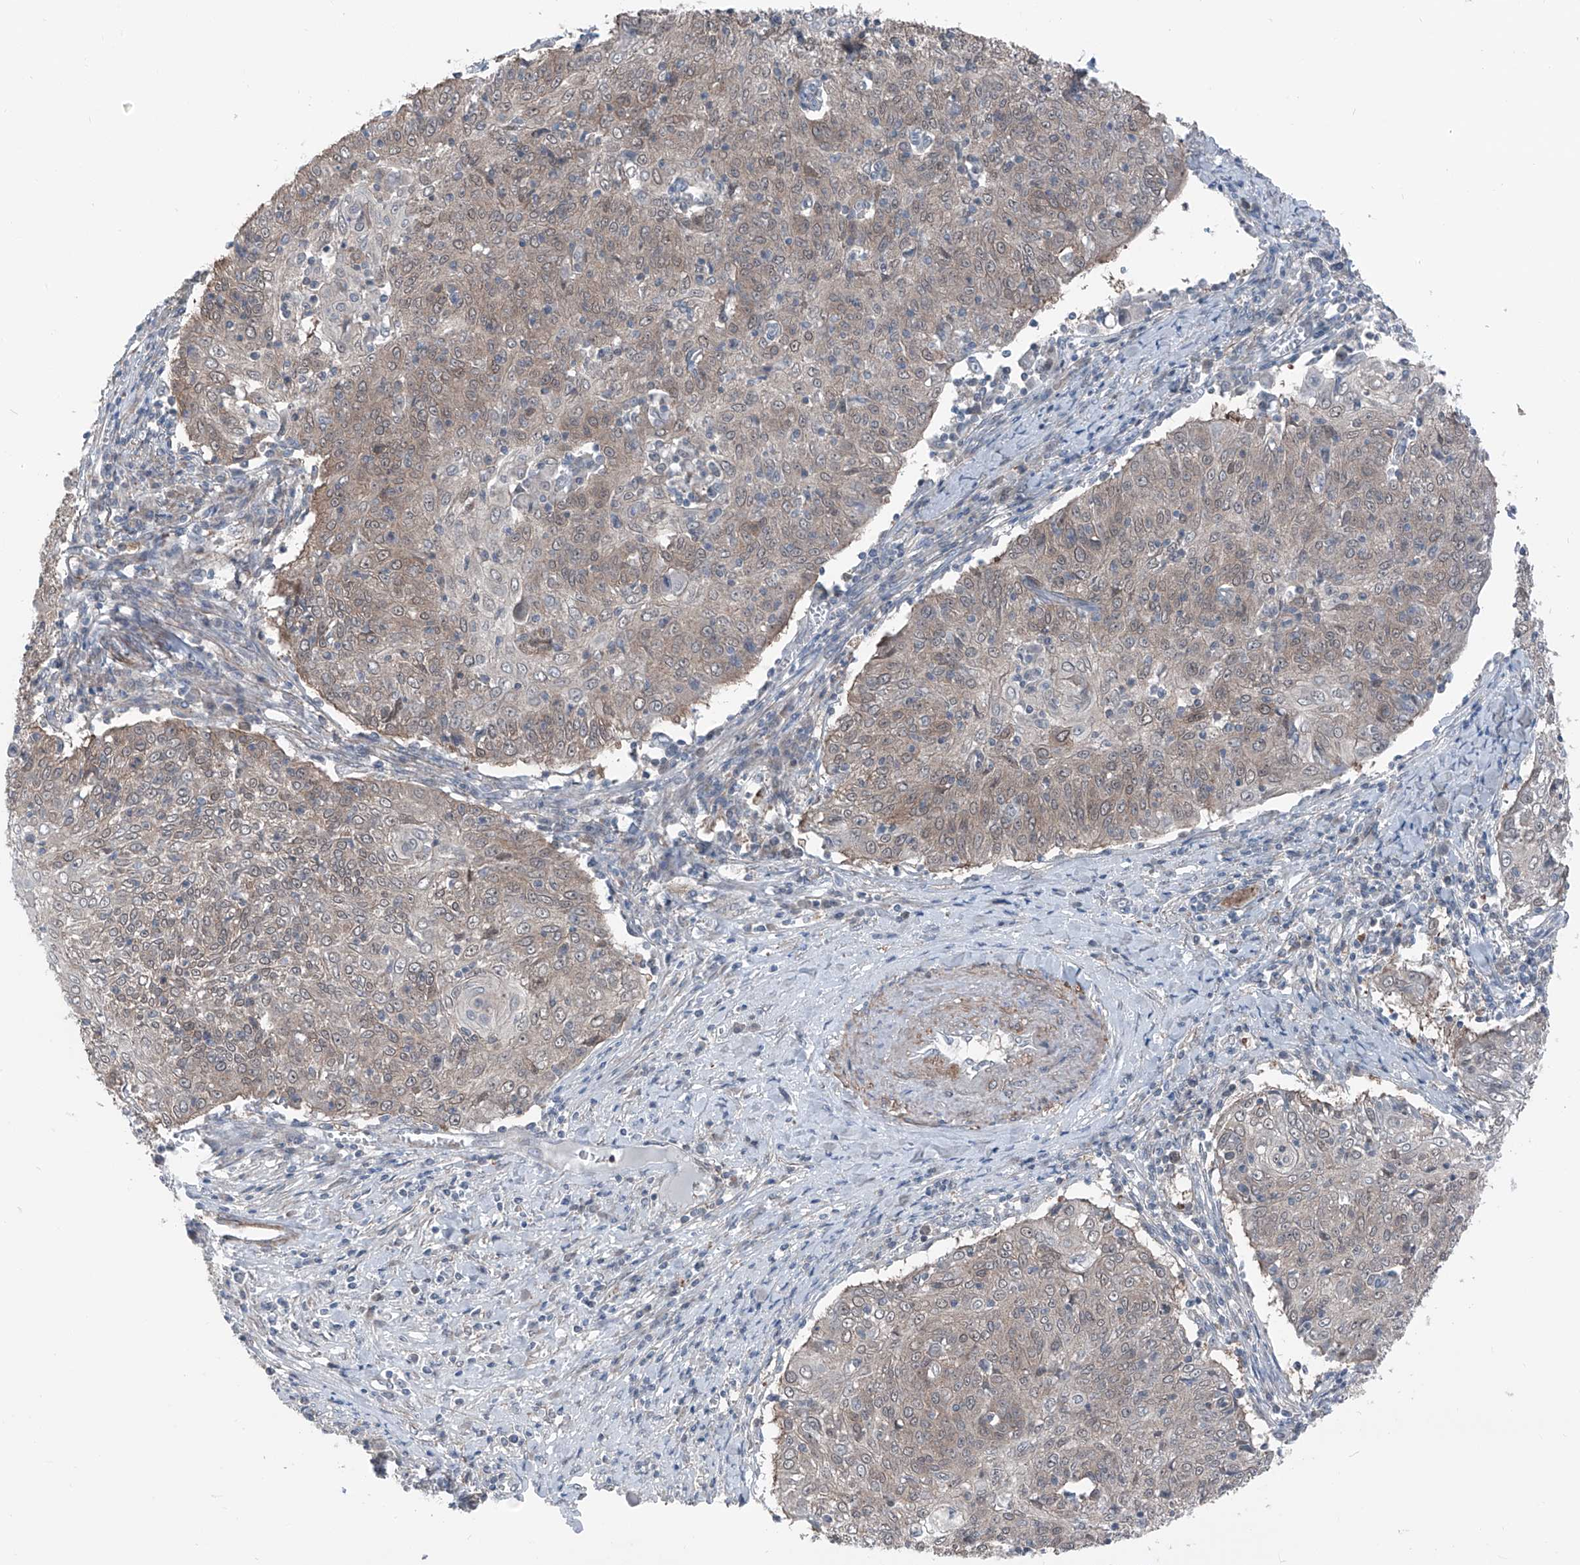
{"staining": {"intensity": "weak", "quantity": "25%-75%", "location": "cytoplasmic/membranous"}, "tissue": "cervical cancer", "cell_type": "Tumor cells", "image_type": "cancer", "snomed": [{"axis": "morphology", "description": "Squamous cell carcinoma, NOS"}, {"axis": "topography", "description": "Cervix"}], "caption": "Immunohistochemical staining of human cervical squamous cell carcinoma shows low levels of weak cytoplasmic/membranous protein expression in approximately 25%-75% of tumor cells. (DAB IHC with brightfield microscopy, high magnification).", "gene": "HSPB11", "patient": {"sex": "female", "age": 48}}